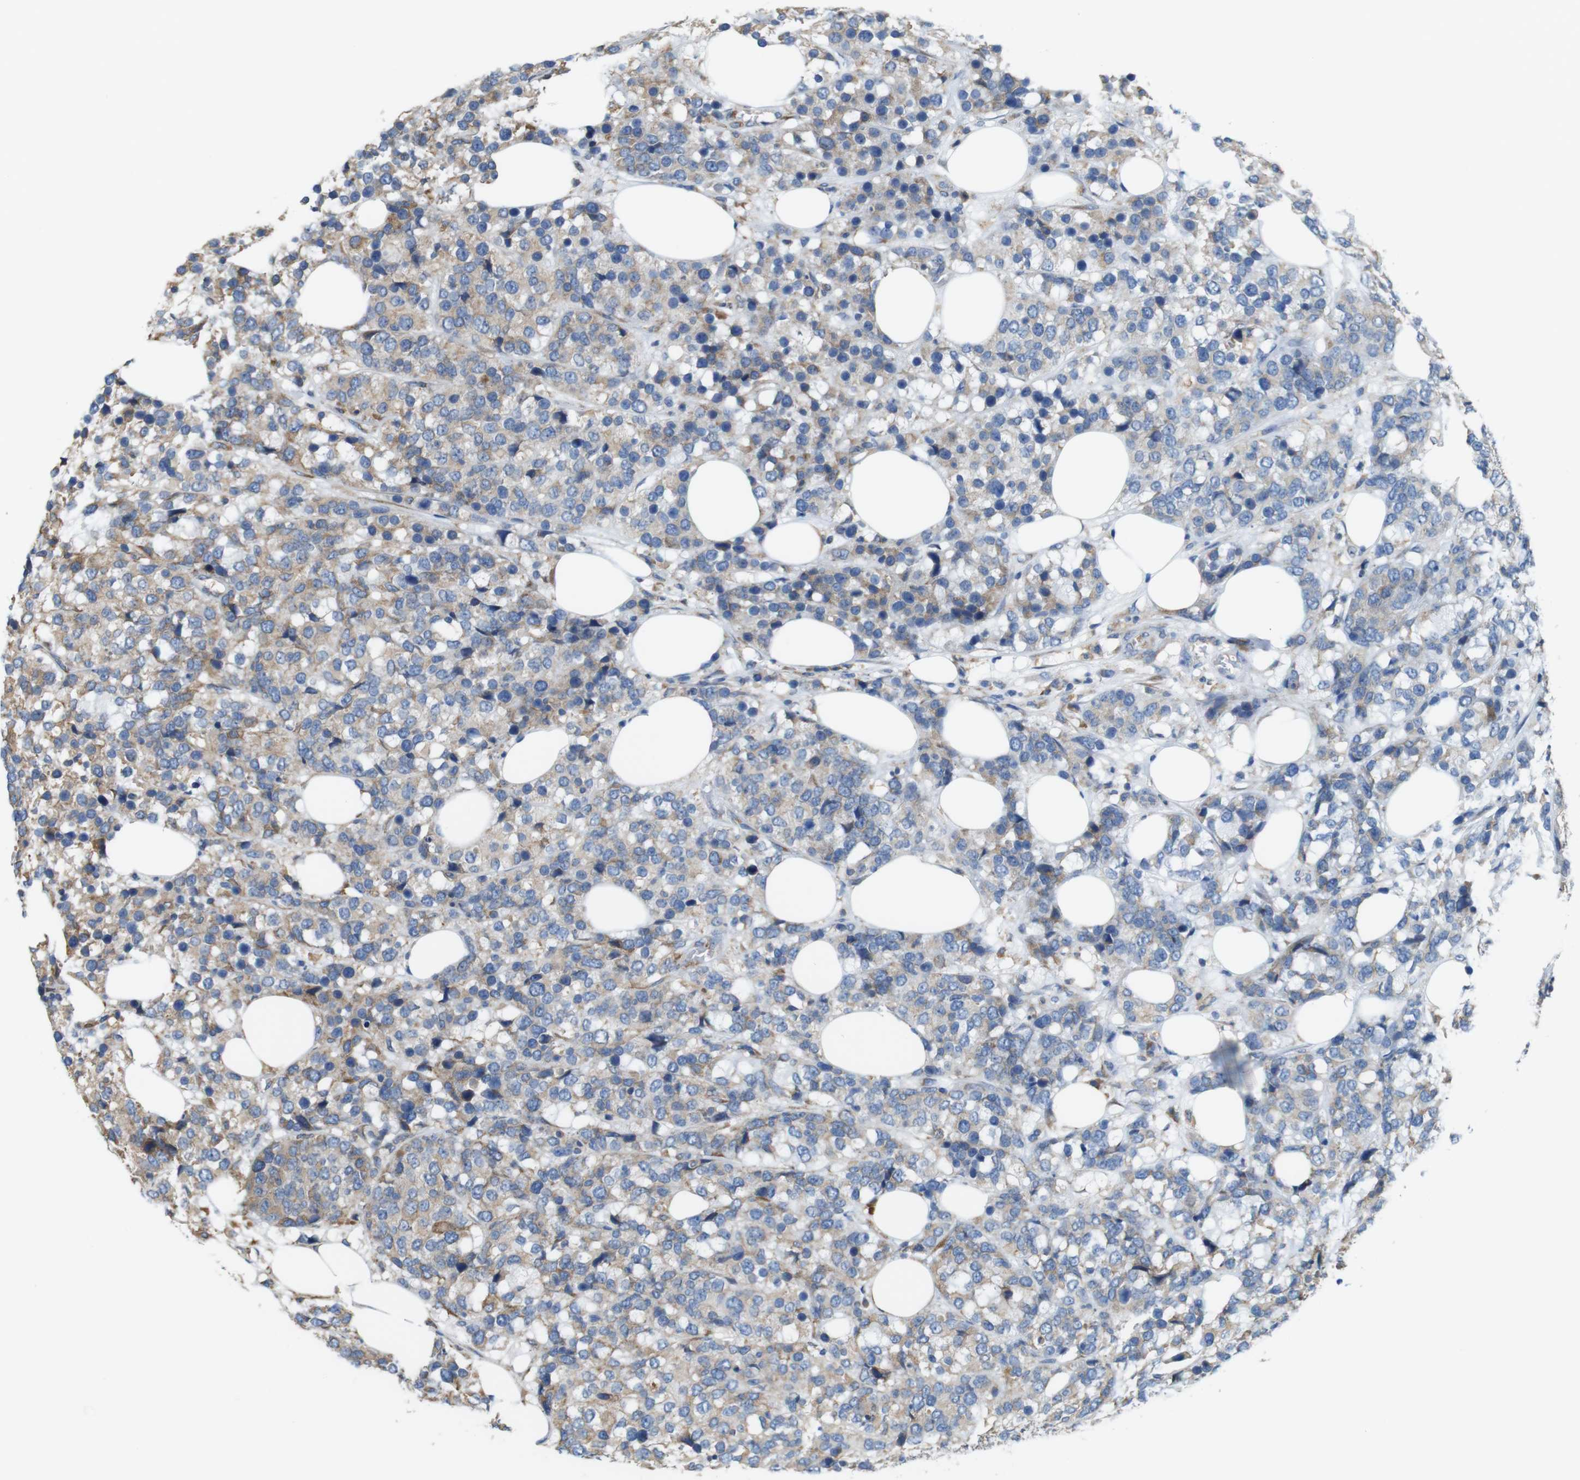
{"staining": {"intensity": "weak", "quantity": ">75%", "location": "cytoplasmic/membranous"}, "tissue": "breast cancer", "cell_type": "Tumor cells", "image_type": "cancer", "snomed": [{"axis": "morphology", "description": "Lobular carcinoma"}, {"axis": "topography", "description": "Breast"}], "caption": "Human breast lobular carcinoma stained for a protein (brown) demonstrates weak cytoplasmic/membranous positive positivity in approximately >75% of tumor cells.", "gene": "UGGT1", "patient": {"sex": "female", "age": 59}}